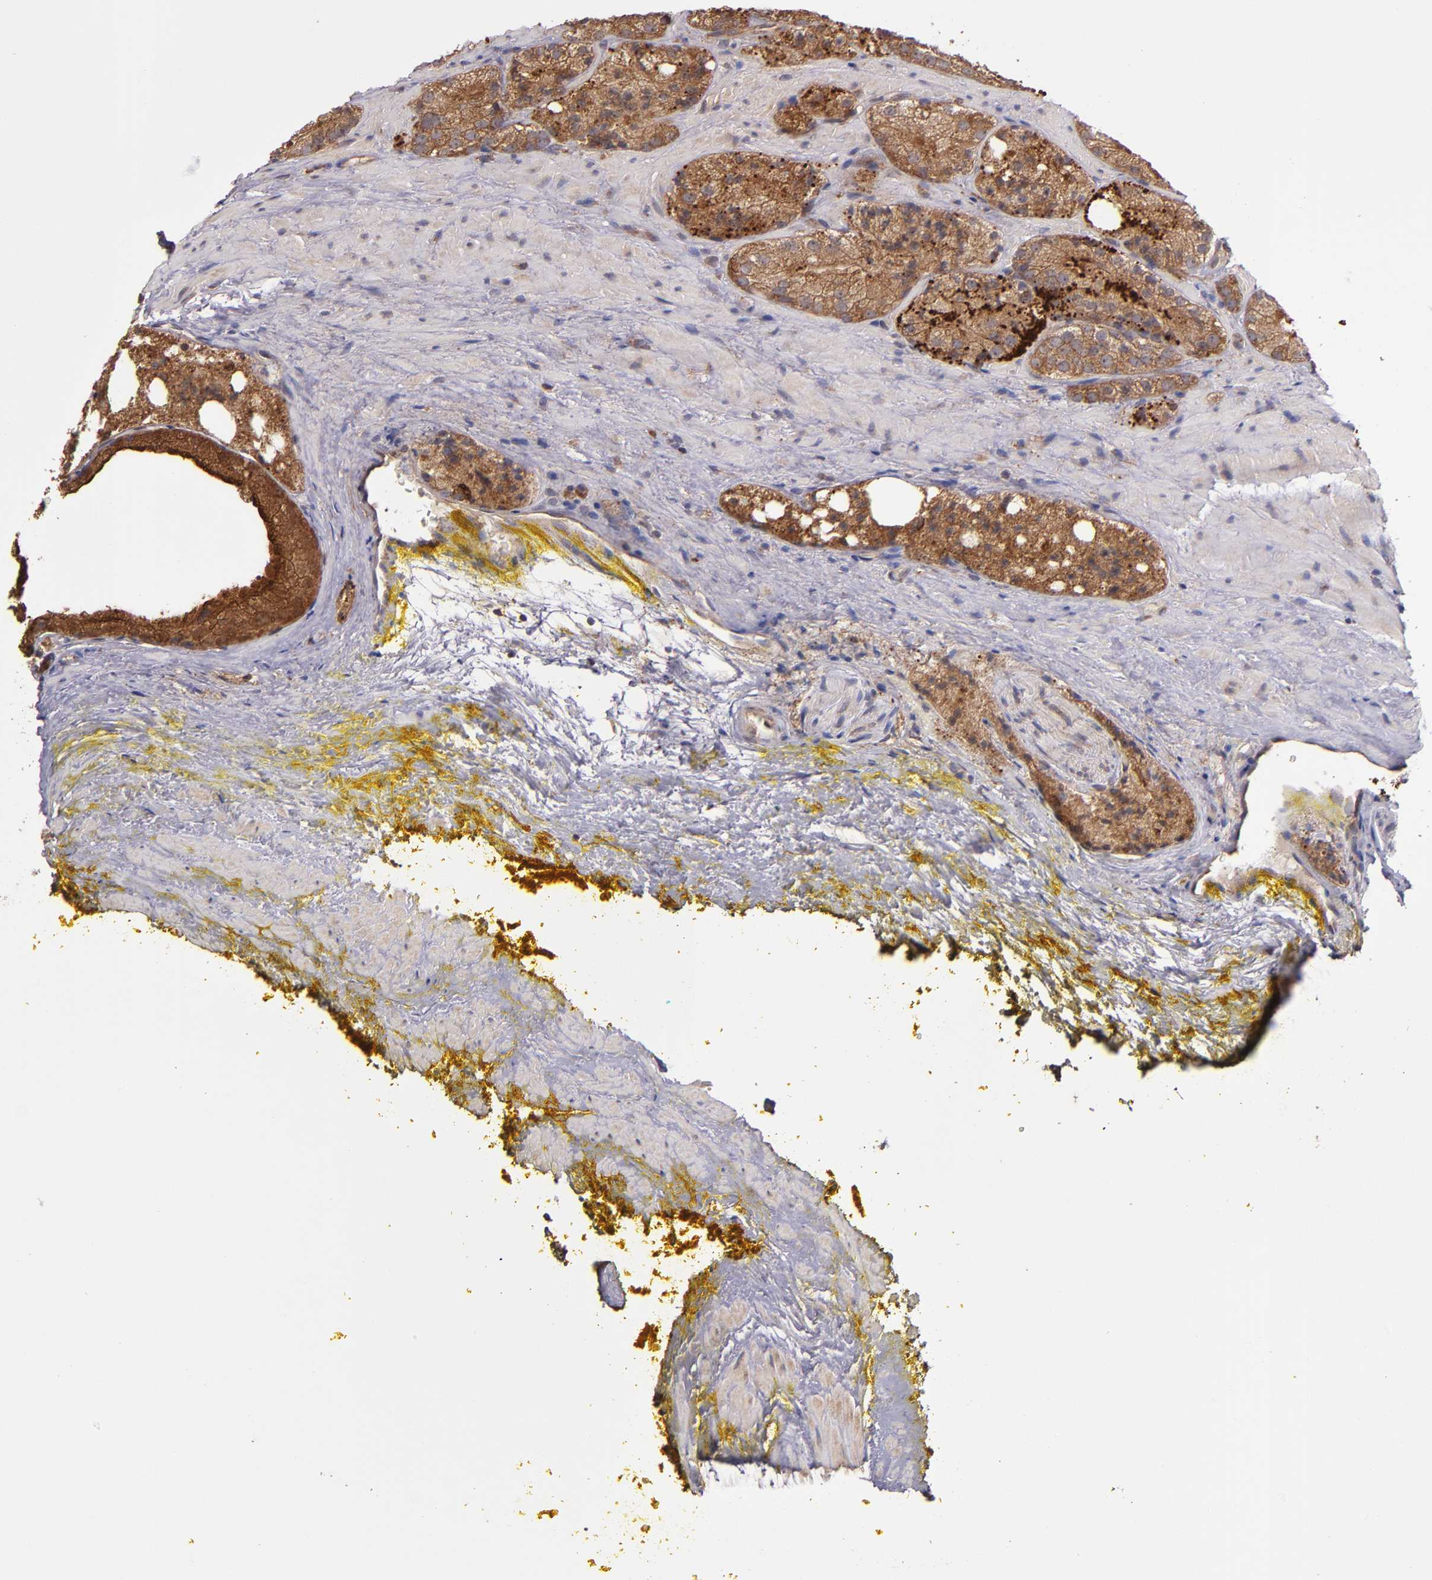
{"staining": {"intensity": "strong", "quantity": ">75%", "location": "cytoplasmic/membranous"}, "tissue": "prostate cancer", "cell_type": "Tumor cells", "image_type": "cancer", "snomed": [{"axis": "morphology", "description": "Adenocarcinoma, Low grade"}, {"axis": "topography", "description": "Prostate"}], "caption": "This image reveals immunohistochemistry staining of human prostate cancer (low-grade adenocarcinoma), with high strong cytoplasmic/membranous positivity in approximately >75% of tumor cells.", "gene": "EIF4ENIF1", "patient": {"sex": "male", "age": 60}}